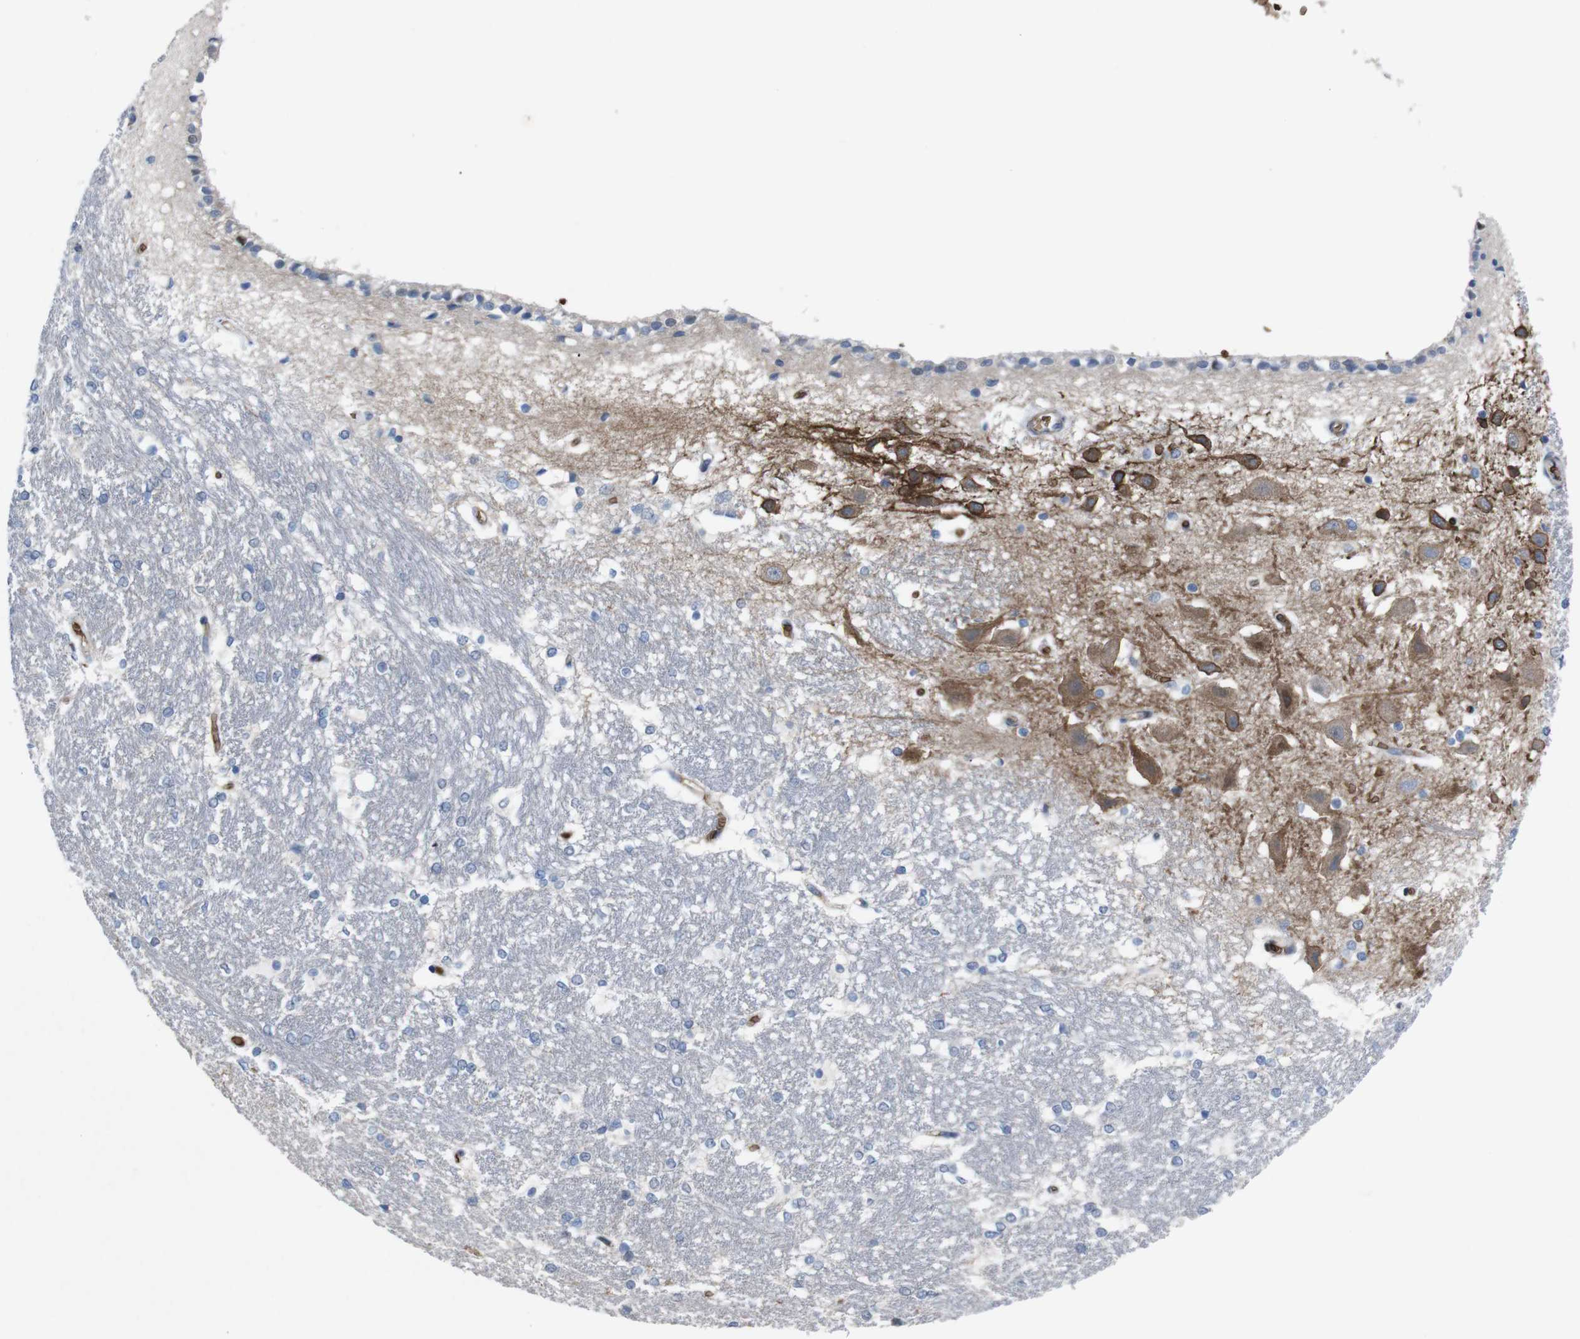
{"staining": {"intensity": "negative", "quantity": "none", "location": "none"}, "tissue": "hippocampus", "cell_type": "Glial cells", "image_type": "normal", "snomed": [{"axis": "morphology", "description": "Normal tissue, NOS"}, {"axis": "topography", "description": "Hippocampus"}], "caption": "The image demonstrates no significant positivity in glial cells of hippocampus. (Immunohistochemistry, brightfield microscopy, high magnification).", "gene": "SPTB", "patient": {"sex": "female", "age": 19}}